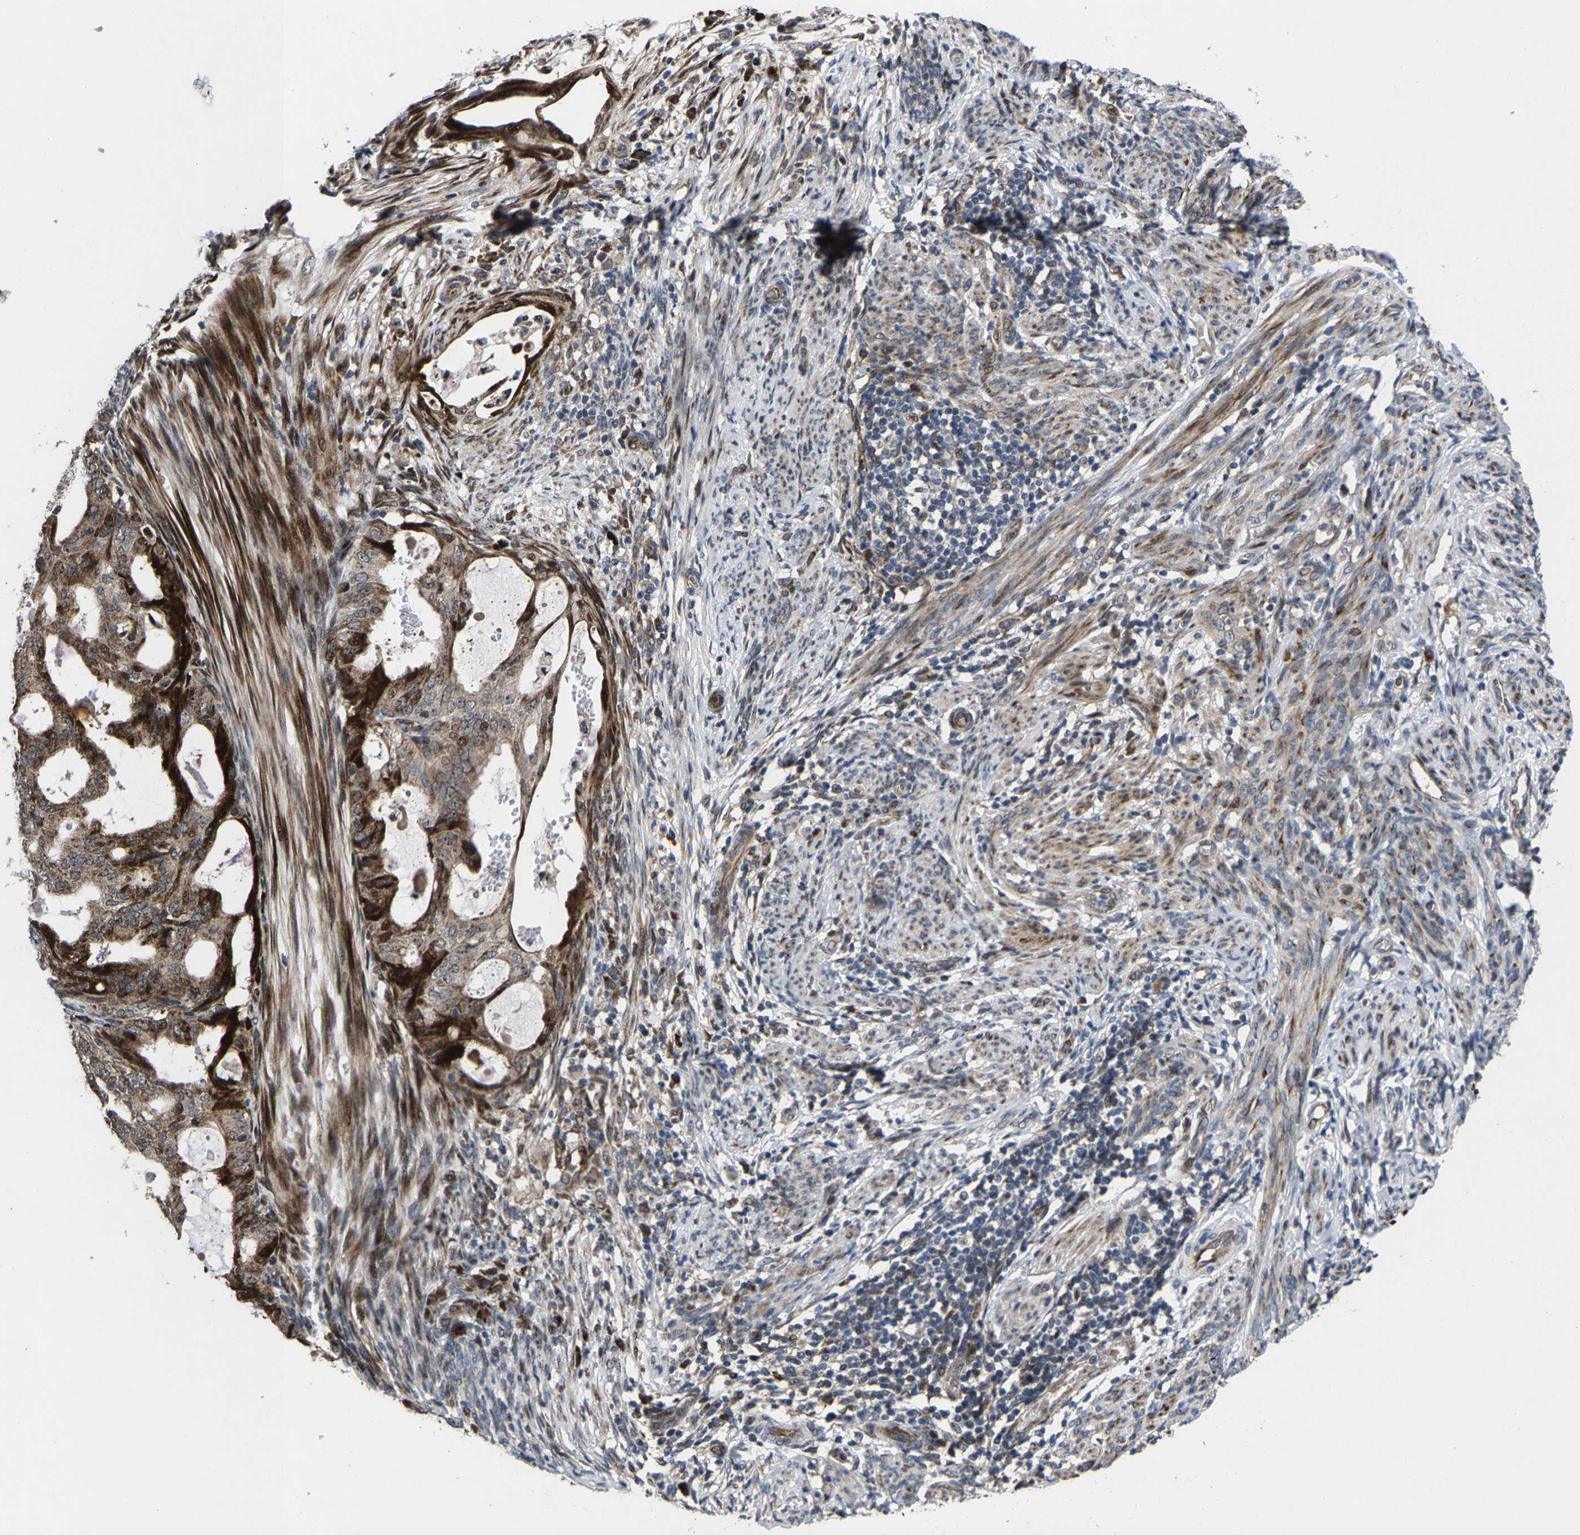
{"staining": {"intensity": "strong", "quantity": "25%-75%", "location": "cytoplasmic/membranous,nuclear"}, "tissue": "endometrial cancer", "cell_type": "Tumor cells", "image_type": "cancer", "snomed": [{"axis": "morphology", "description": "Adenocarcinoma, NOS"}, {"axis": "topography", "description": "Endometrium"}], "caption": "Endometrial cancer stained with immunohistochemistry (IHC) displays strong cytoplasmic/membranous and nuclear expression in about 25%-75% of tumor cells.", "gene": "HAUS6", "patient": {"sex": "female", "age": 58}}